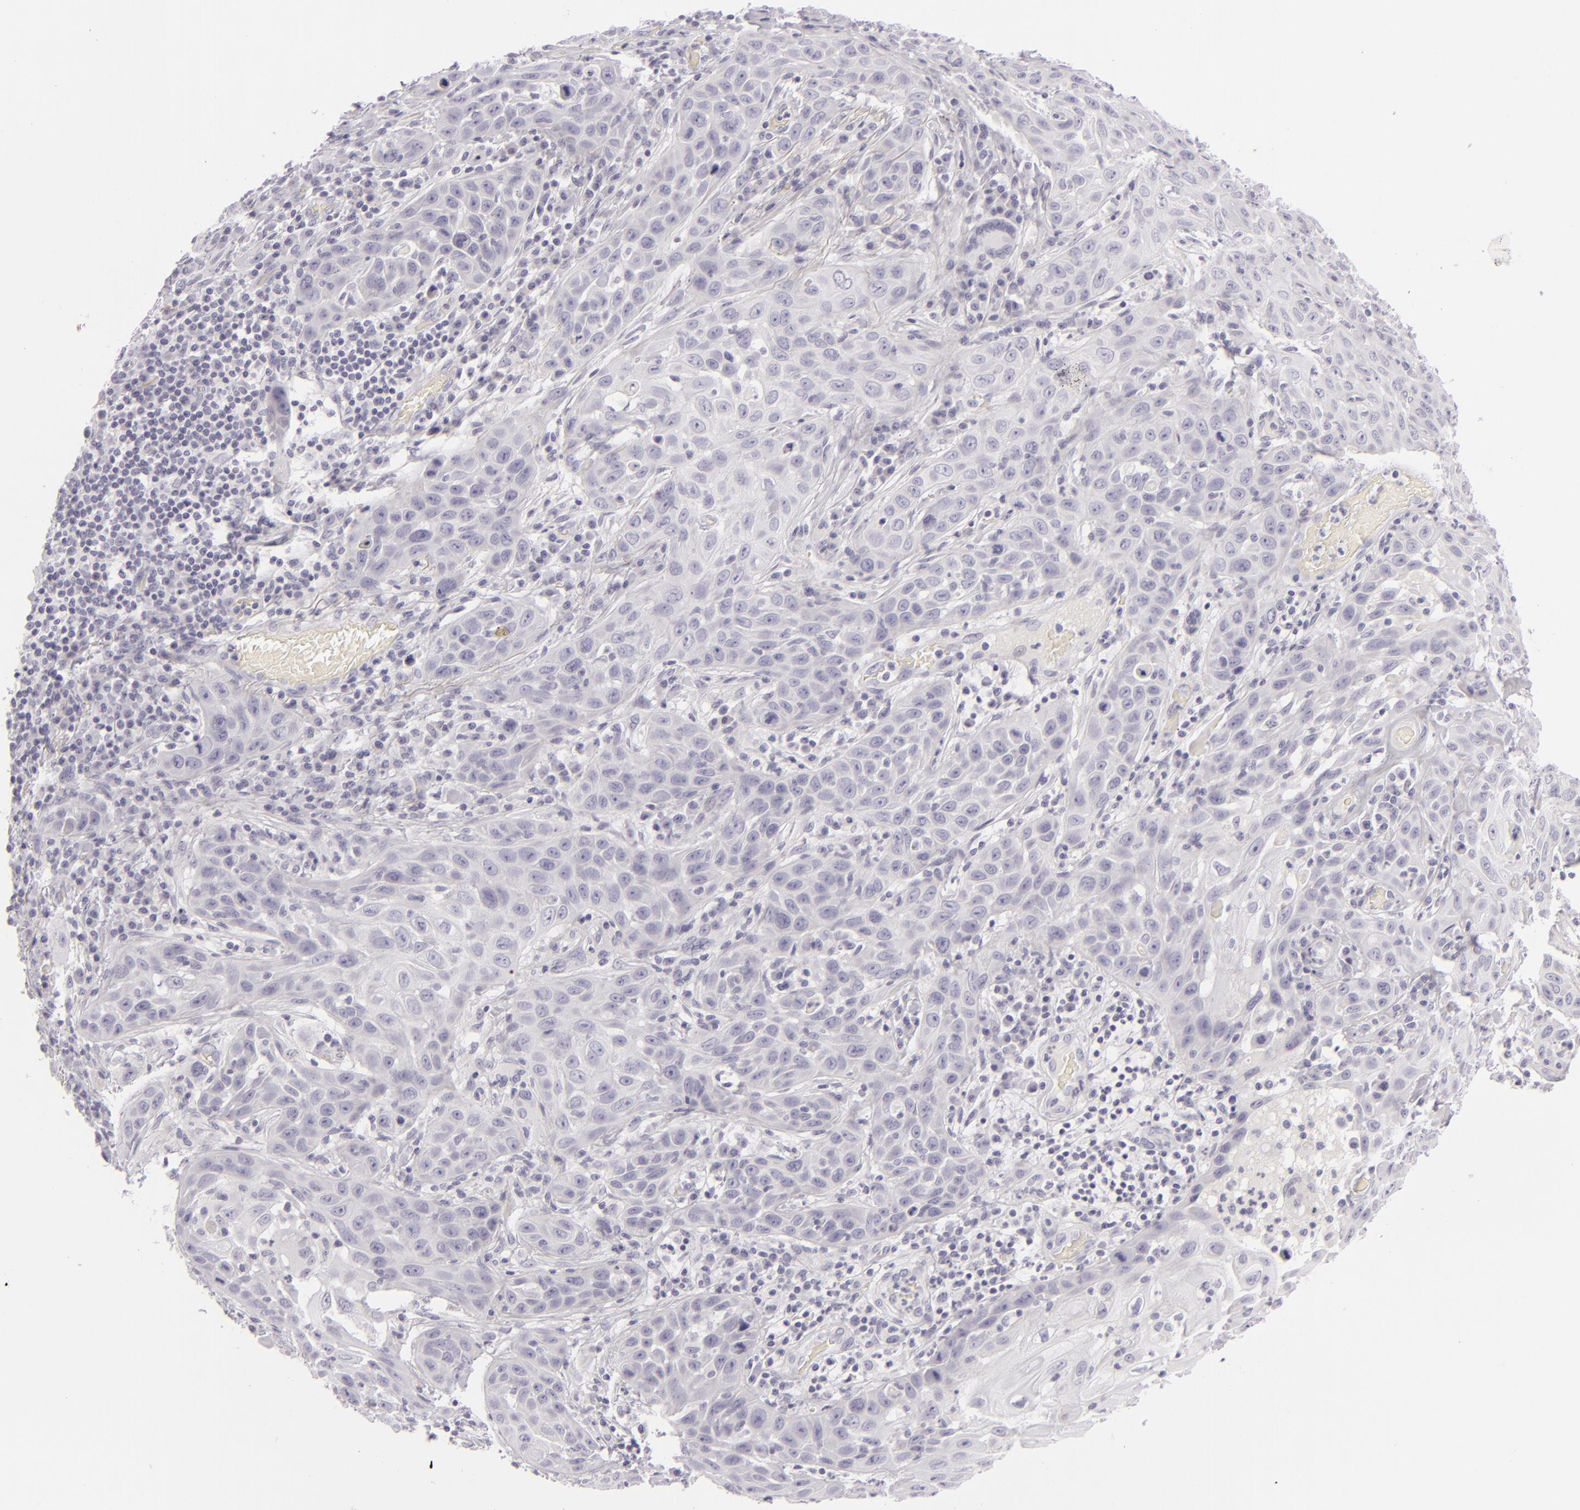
{"staining": {"intensity": "negative", "quantity": "none", "location": "none"}, "tissue": "skin cancer", "cell_type": "Tumor cells", "image_type": "cancer", "snomed": [{"axis": "morphology", "description": "Squamous cell carcinoma, NOS"}, {"axis": "topography", "description": "Skin"}], "caption": "A high-resolution photomicrograph shows immunohistochemistry (IHC) staining of skin cancer (squamous cell carcinoma), which shows no significant positivity in tumor cells.", "gene": "CDX2", "patient": {"sex": "male", "age": 84}}